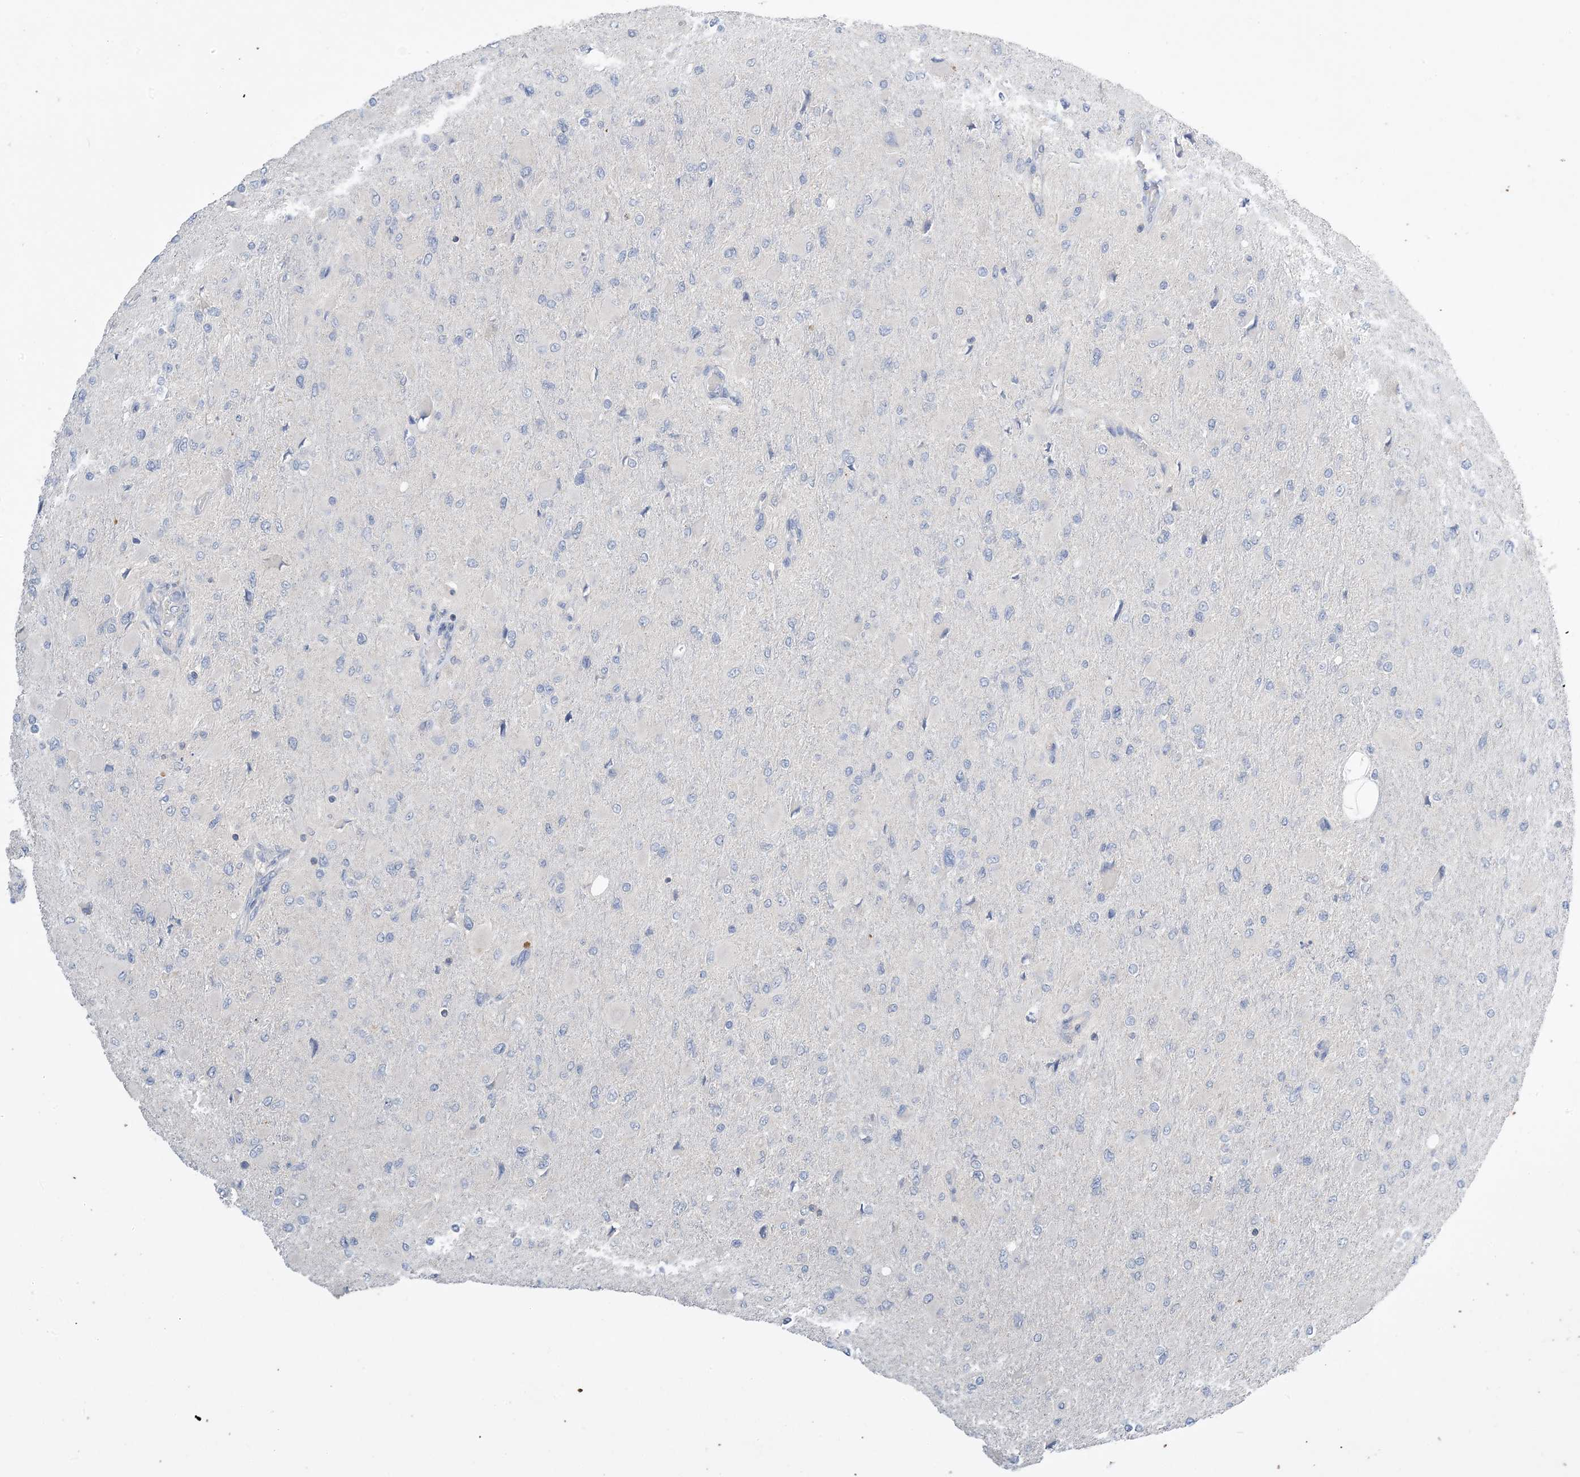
{"staining": {"intensity": "negative", "quantity": "none", "location": "none"}, "tissue": "glioma", "cell_type": "Tumor cells", "image_type": "cancer", "snomed": [{"axis": "morphology", "description": "Glioma, malignant, High grade"}, {"axis": "topography", "description": "Cerebral cortex"}], "caption": "Tumor cells are negative for protein expression in human high-grade glioma (malignant).", "gene": "KPRP", "patient": {"sex": "female", "age": 36}}